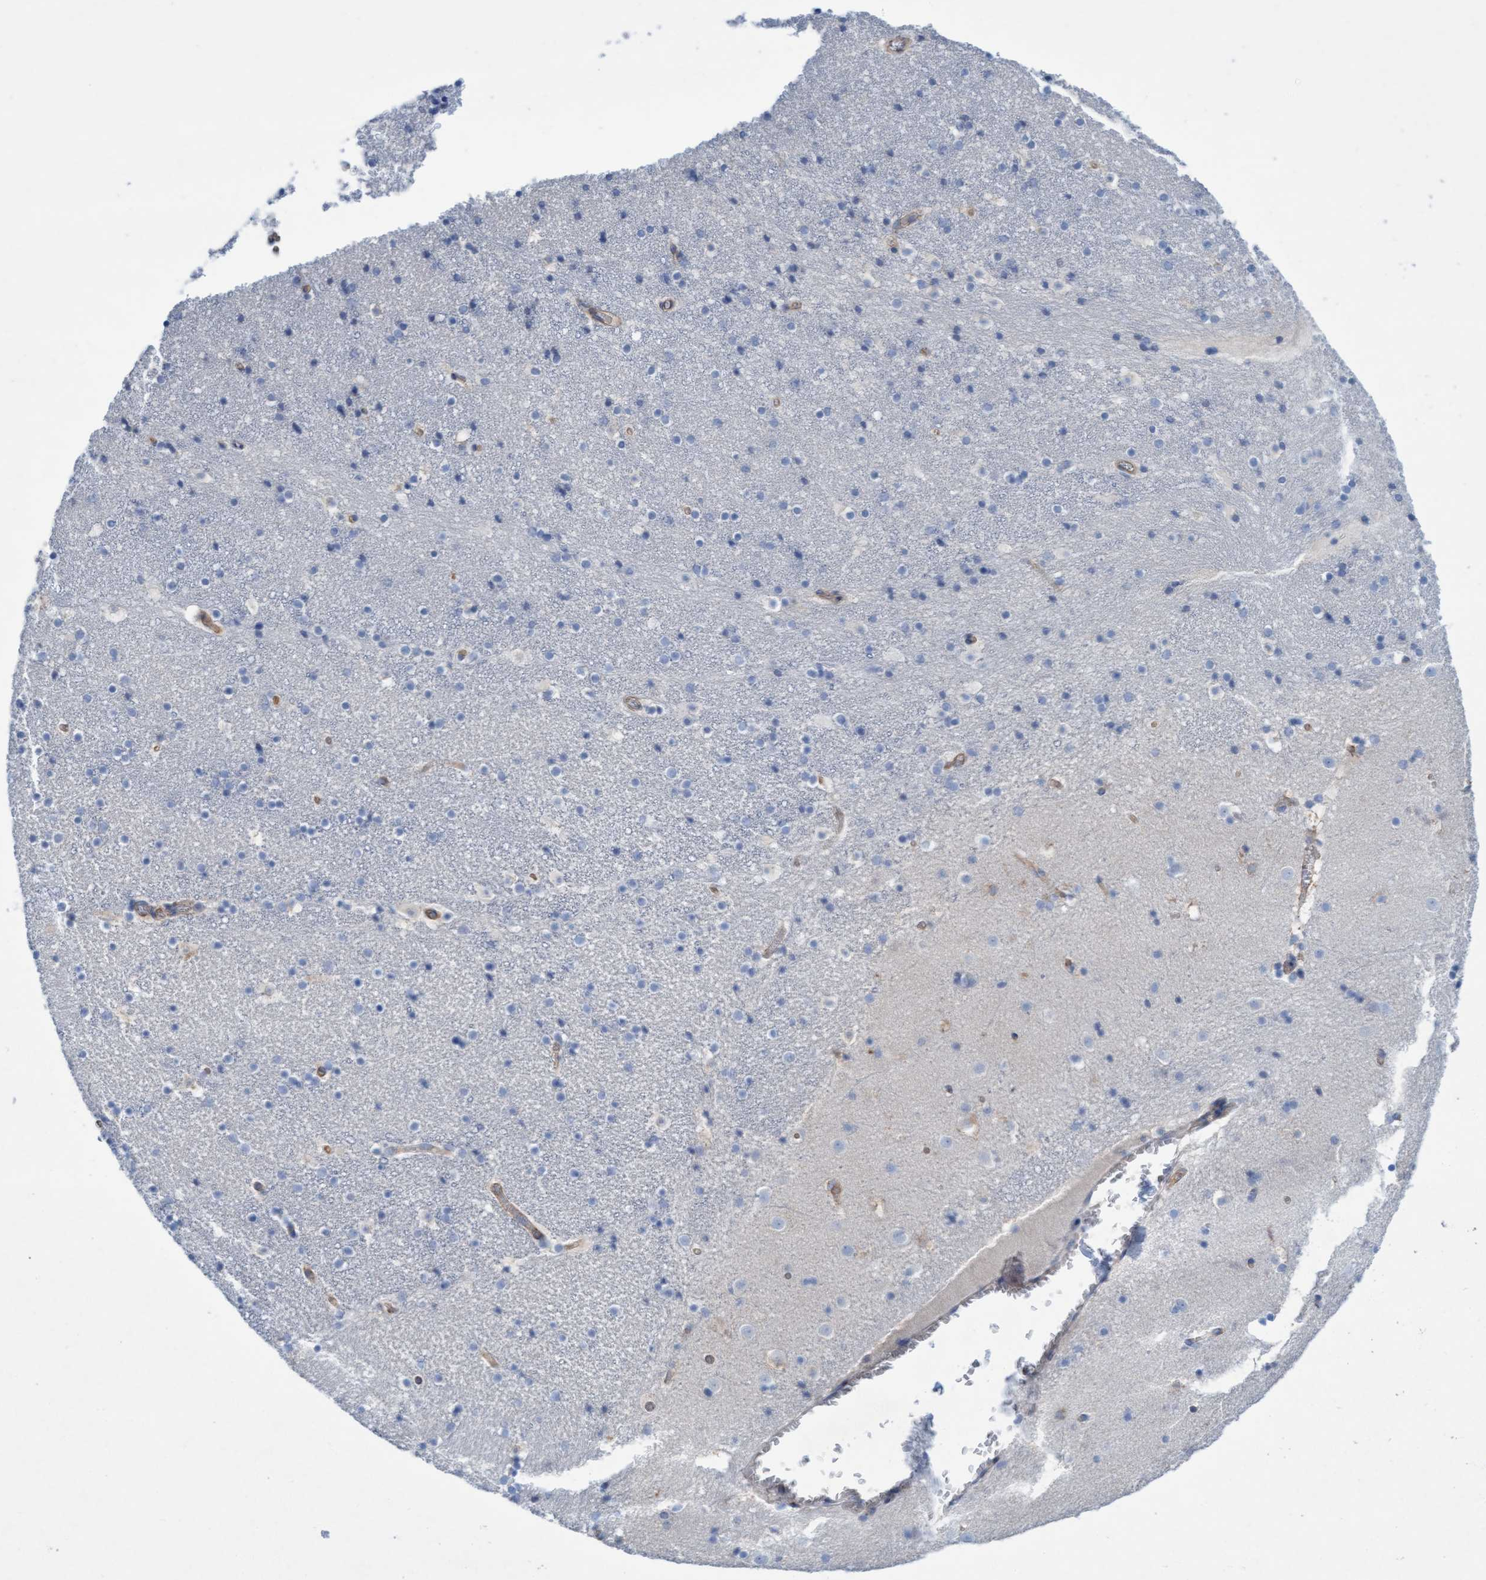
{"staining": {"intensity": "weak", "quantity": "<25%", "location": "cytoplasmic/membranous"}, "tissue": "caudate", "cell_type": "Glial cells", "image_type": "normal", "snomed": [{"axis": "morphology", "description": "Normal tissue, NOS"}, {"axis": "topography", "description": "Lateral ventricle wall"}], "caption": "Immunohistochemical staining of benign caudate shows no significant positivity in glial cells. (DAB IHC with hematoxylin counter stain).", "gene": "SIGIRR", "patient": {"sex": "male", "age": 45}}